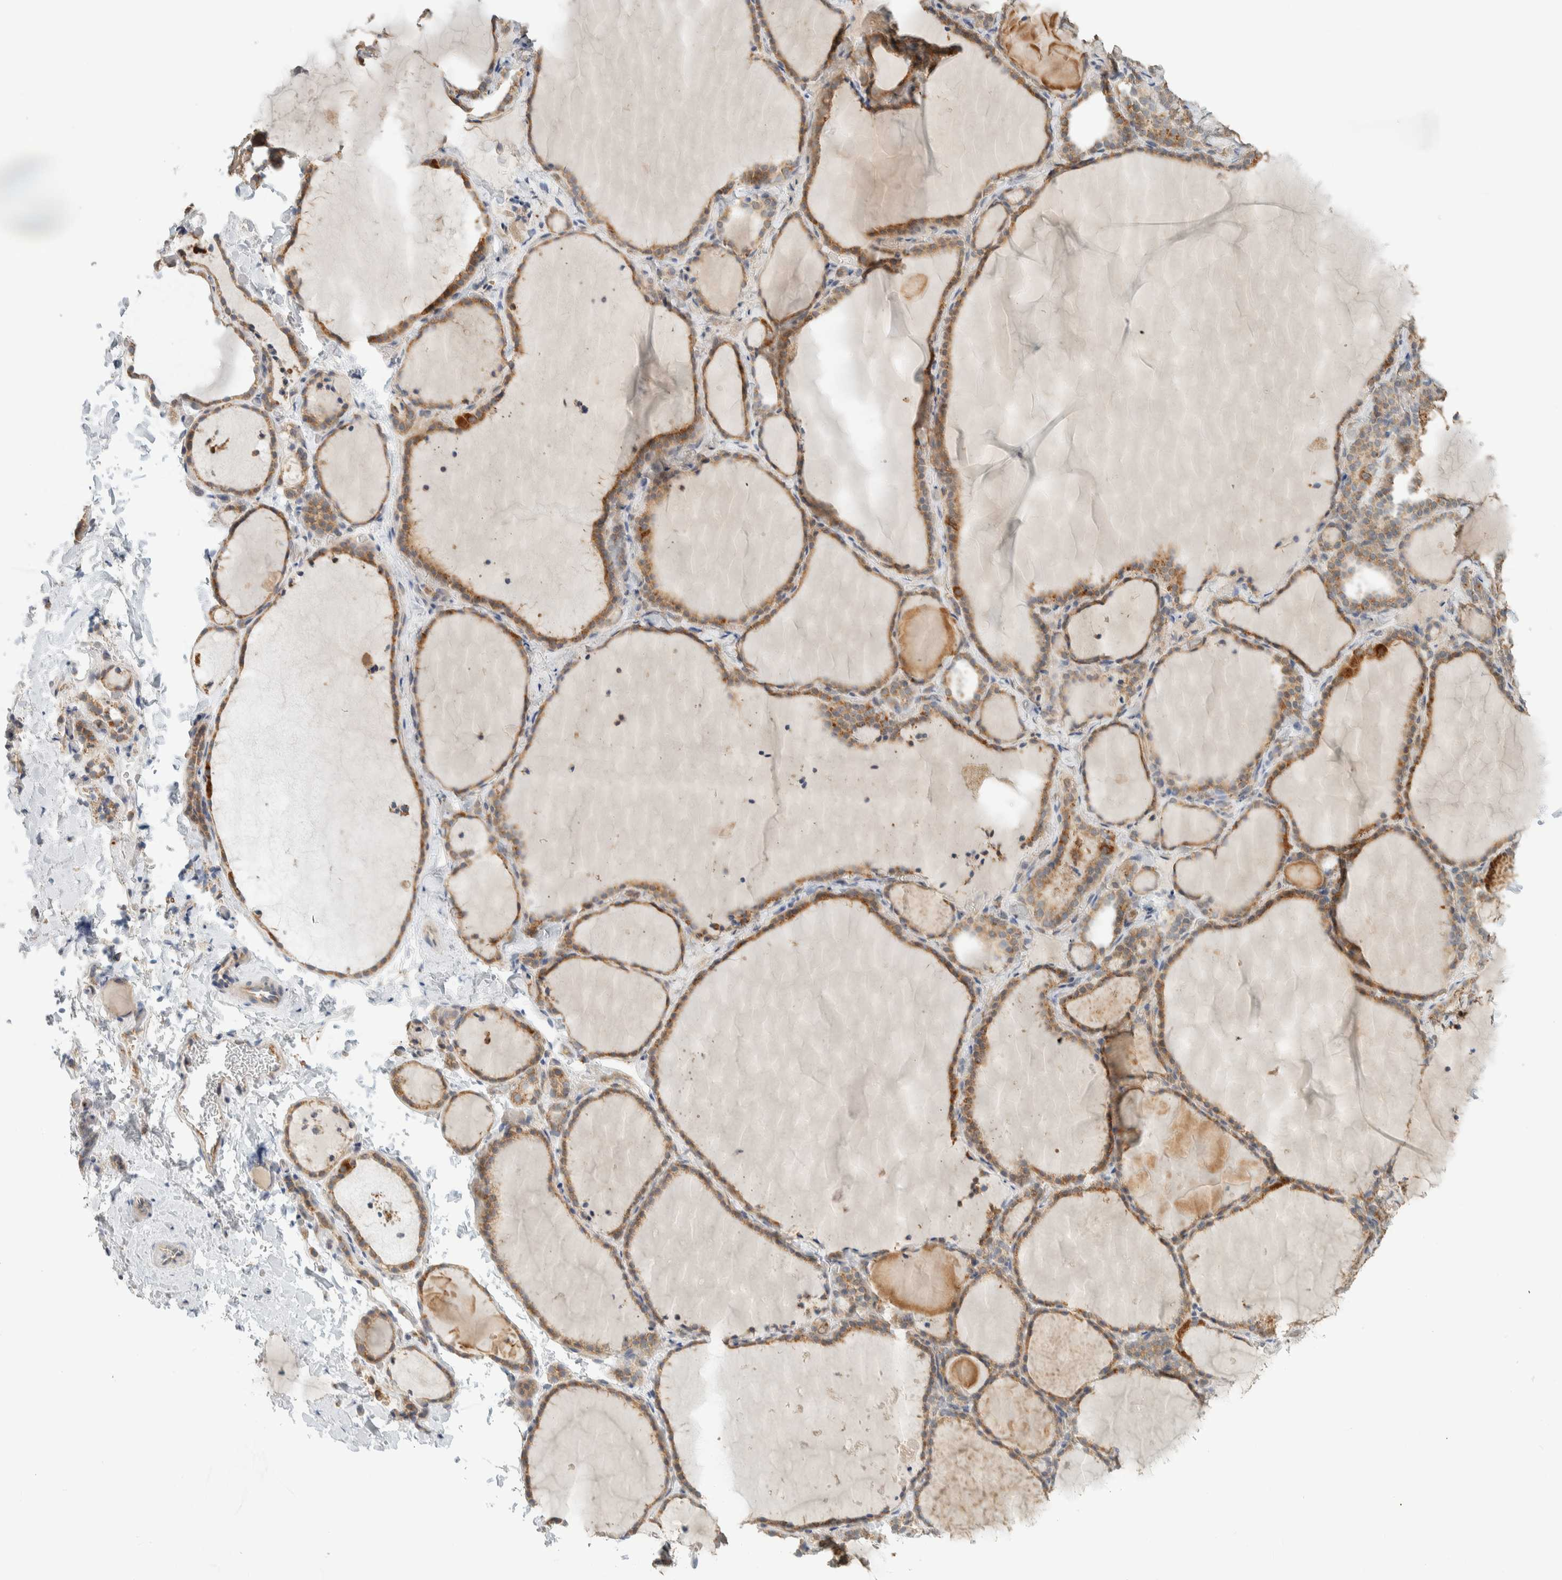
{"staining": {"intensity": "moderate", "quantity": ">75%", "location": "cytoplasmic/membranous"}, "tissue": "thyroid gland", "cell_type": "Glandular cells", "image_type": "normal", "snomed": [{"axis": "morphology", "description": "Normal tissue, NOS"}, {"axis": "topography", "description": "Thyroid gland"}], "caption": "Thyroid gland stained for a protein (brown) displays moderate cytoplasmic/membranous positive positivity in approximately >75% of glandular cells.", "gene": "PDE7B", "patient": {"sex": "female", "age": 22}}